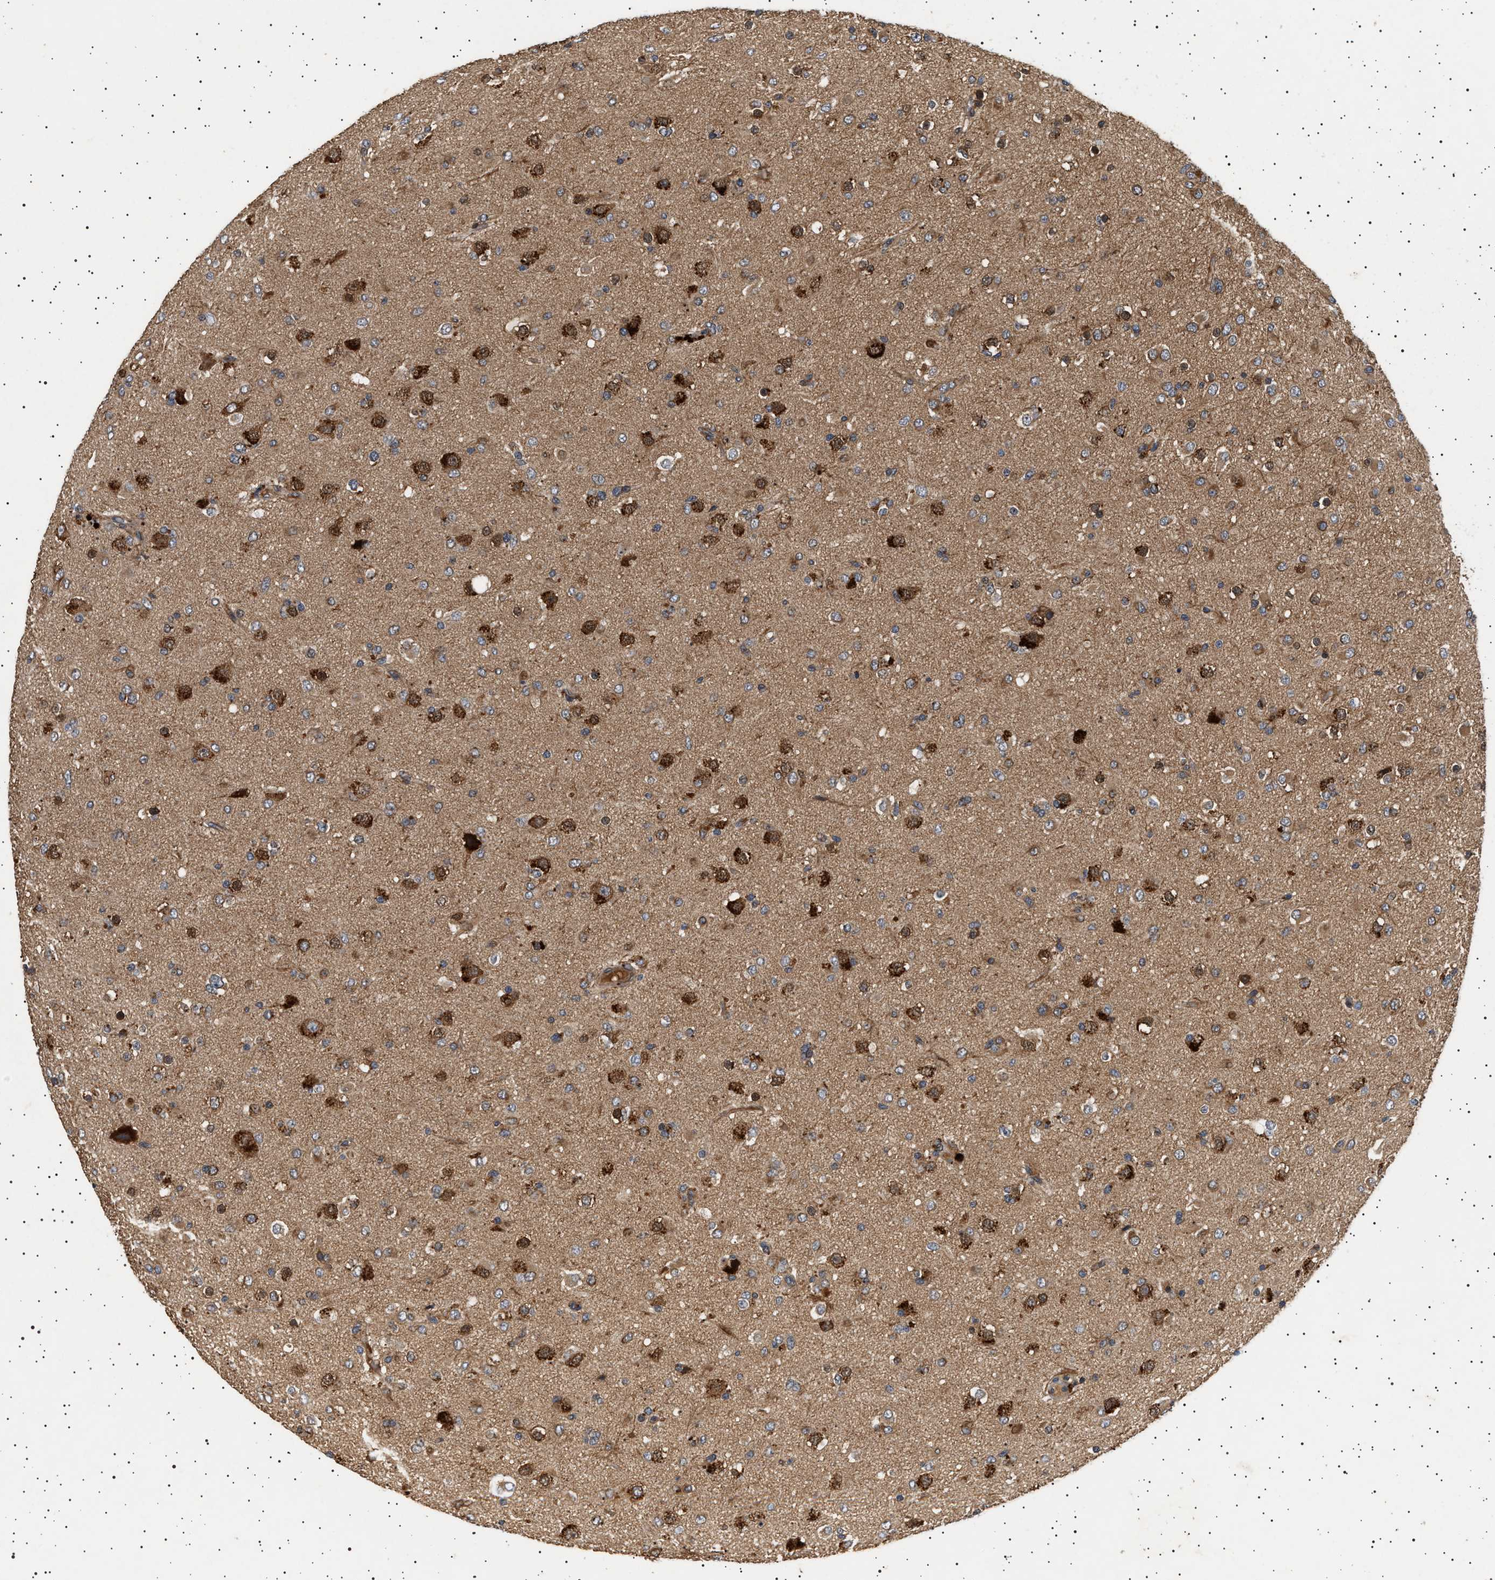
{"staining": {"intensity": "weak", "quantity": ">75%", "location": "cytoplasmic/membranous"}, "tissue": "glioma", "cell_type": "Tumor cells", "image_type": "cancer", "snomed": [{"axis": "morphology", "description": "Glioma, malignant, Low grade"}, {"axis": "topography", "description": "Brain"}], "caption": "Malignant glioma (low-grade) was stained to show a protein in brown. There is low levels of weak cytoplasmic/membranous staining in about >75% of tumor cells.", "gene": "GUCY1B1", "patient": {"sex": "male", "age": 65}}